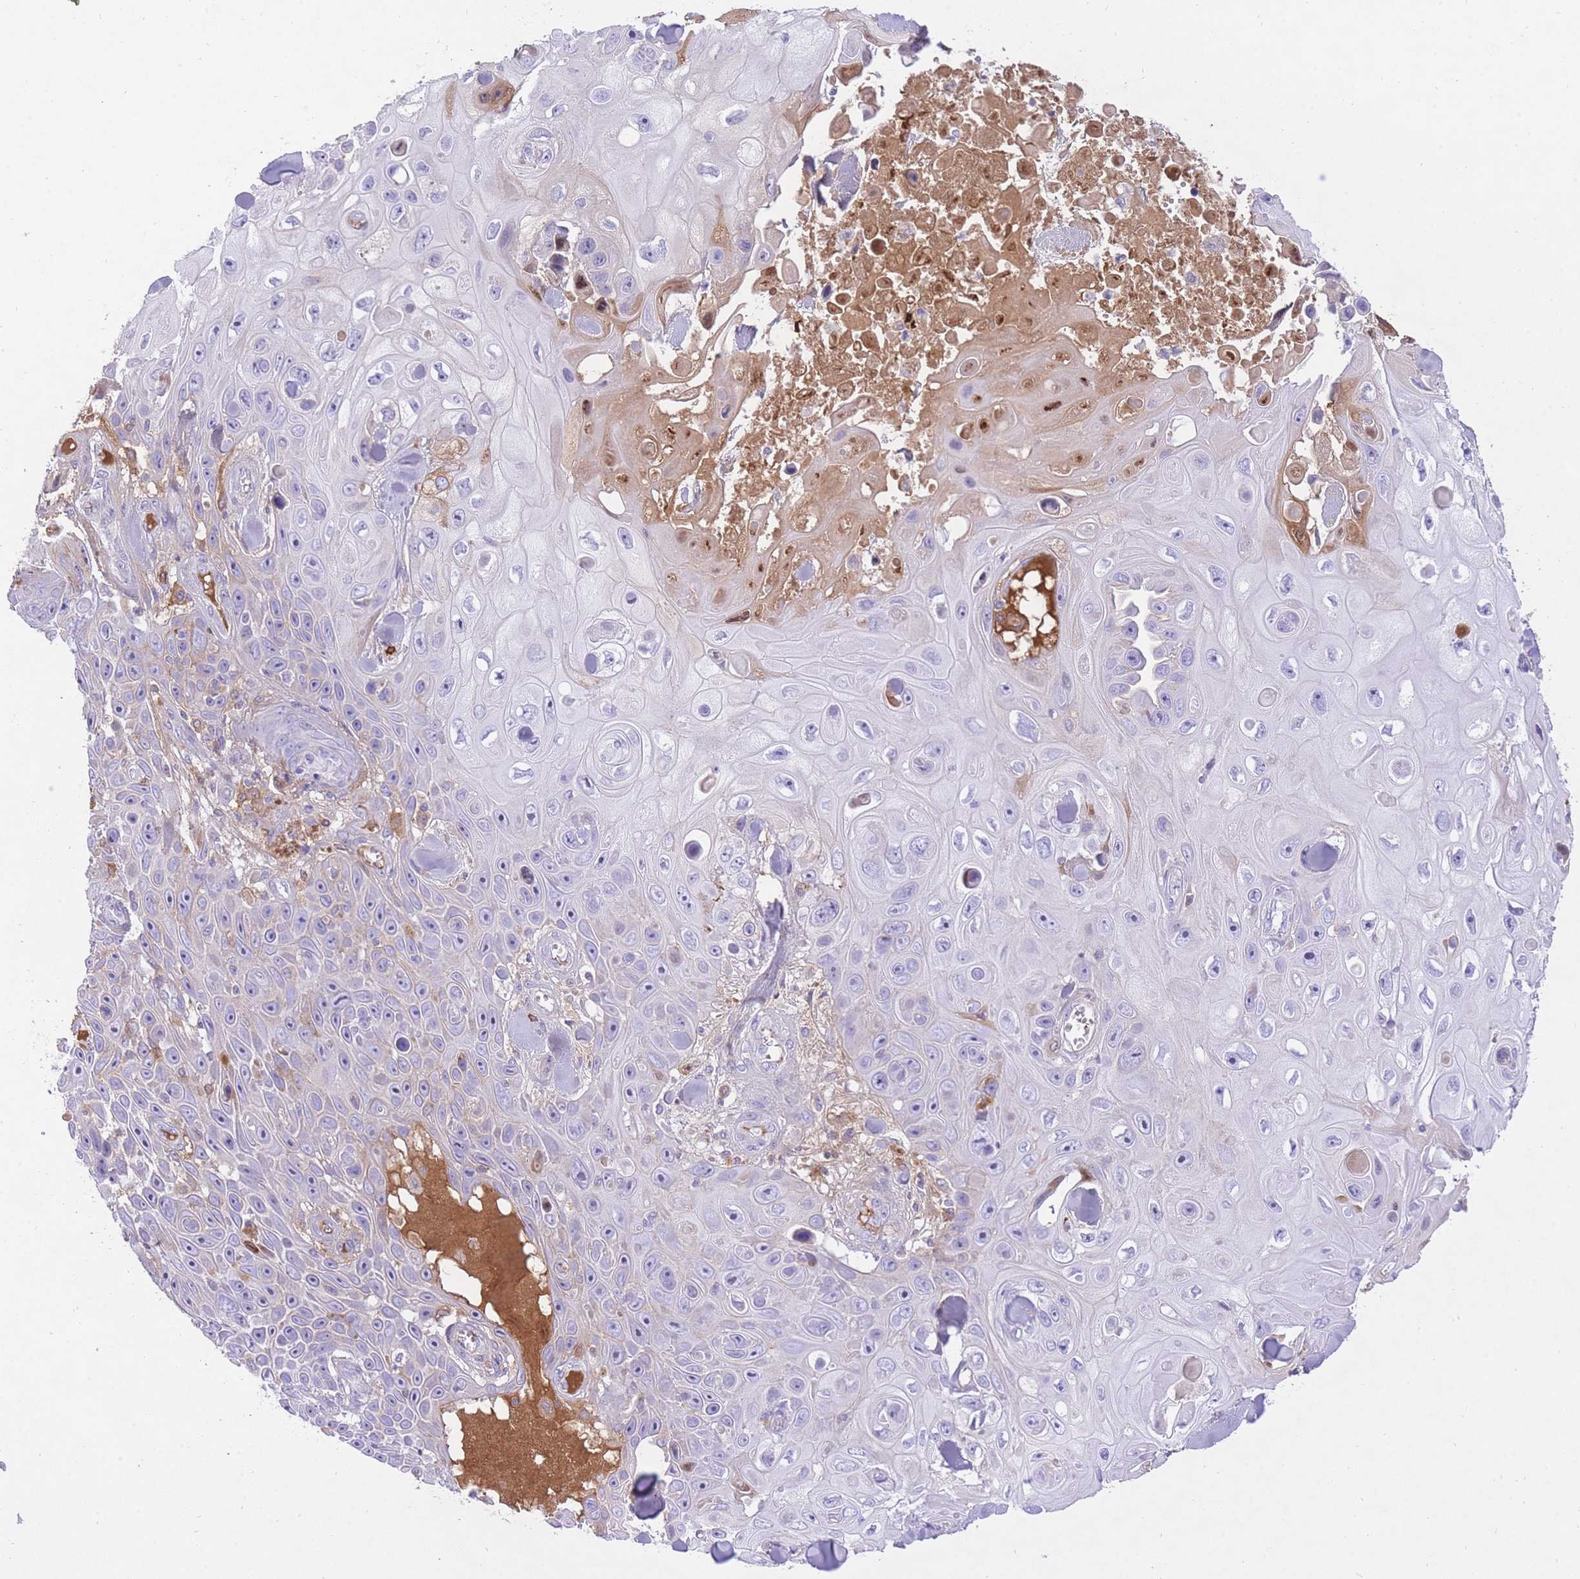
{"staining": {"intensity": "negative", "quantity": "none", "location": "none"}, "tissue": "skin cancer", "cell_type": "Tumor cells", "image_type": "cancer", "snomed": [{"axis": "morphology", "description": "Squamous cell carcinoma, NOS"}, {"axis": "topography", "description": "Skin"}], "caption": "Immunohistochemistry (IHC) photomicrograph of human skin cancer (squamous cell carcinoma) stained for a protein (brown), which demonstrates no positivity in tumor cells.", "gene": "HRG", "patient": {"sex": "male", "age": 82}}